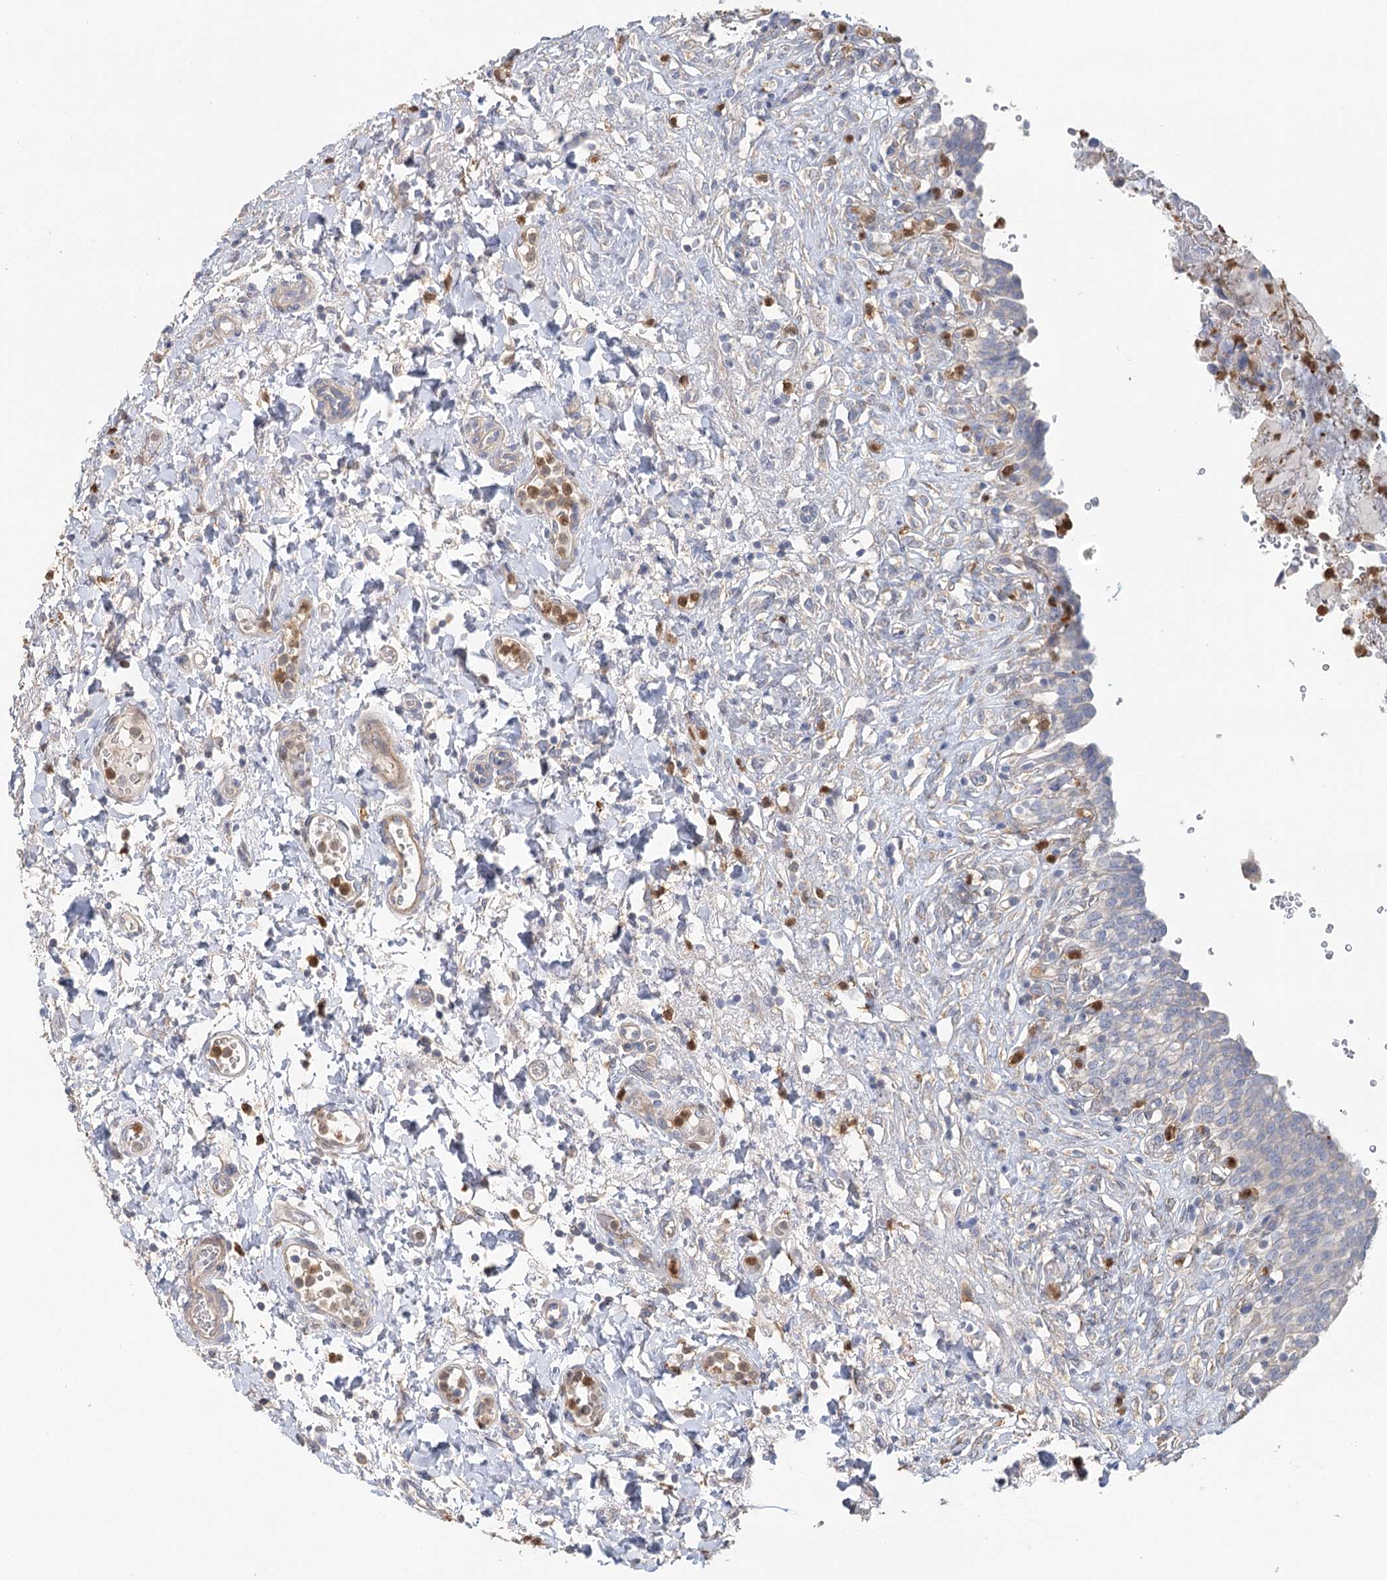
{"staining": {"intensity": "negative", "quantity": "none", "location": "none"}, "tissue": "urinary bladder", "cell_type": "Urothelial cells", "image_type": "normal", "snomed": [{"axis": "morphology", "description": "Urothelial carcinoma, High grade"}, {"axis": "topography", "description": "Urinary bladder"}], "caption": "Immunohistochemistry of benign urinary bladder reveals no staining in urothelial cells.", "gene": "EPB41L5", "patient": {"sex": "male", "age": 46}}